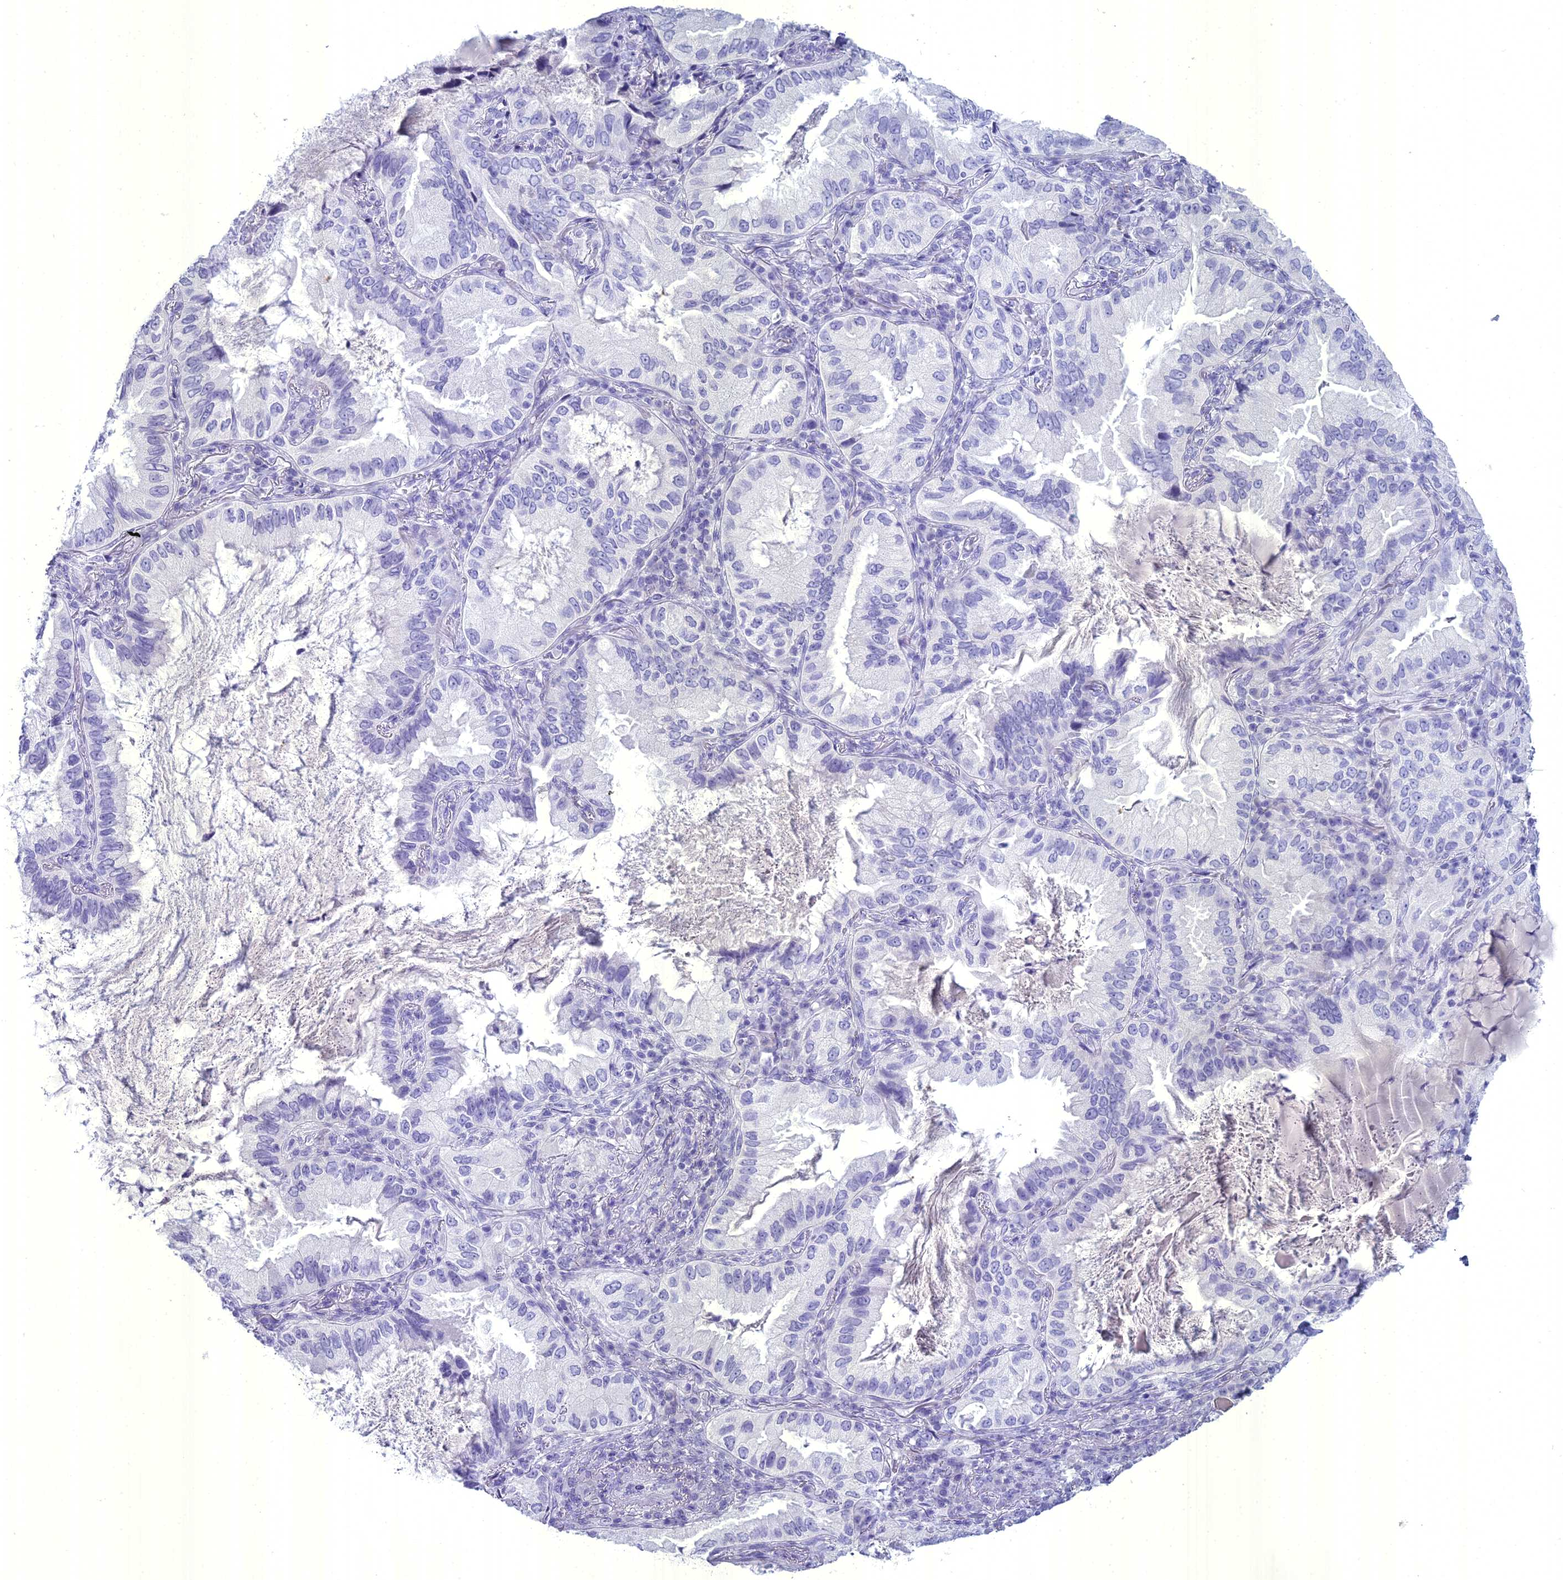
{"staining": {"intensity": "negative", "quantity": "none", "location": "none"}, "tissue": "lung cancer", "cell_type": "Tumor cells", "image_type": "cancer", "snomed": [{"axis": "morphology", "description": "Adenocarcinoma, NOS"}, {"axis": "topography", "description": "Lung"}], "caption": "Lung adenocarcinoma was stained to show a protein in brown. There is no significant positivity in tumor cells.", "gene": "UNC80", "patient": {"sex": "female", "age": 69}}